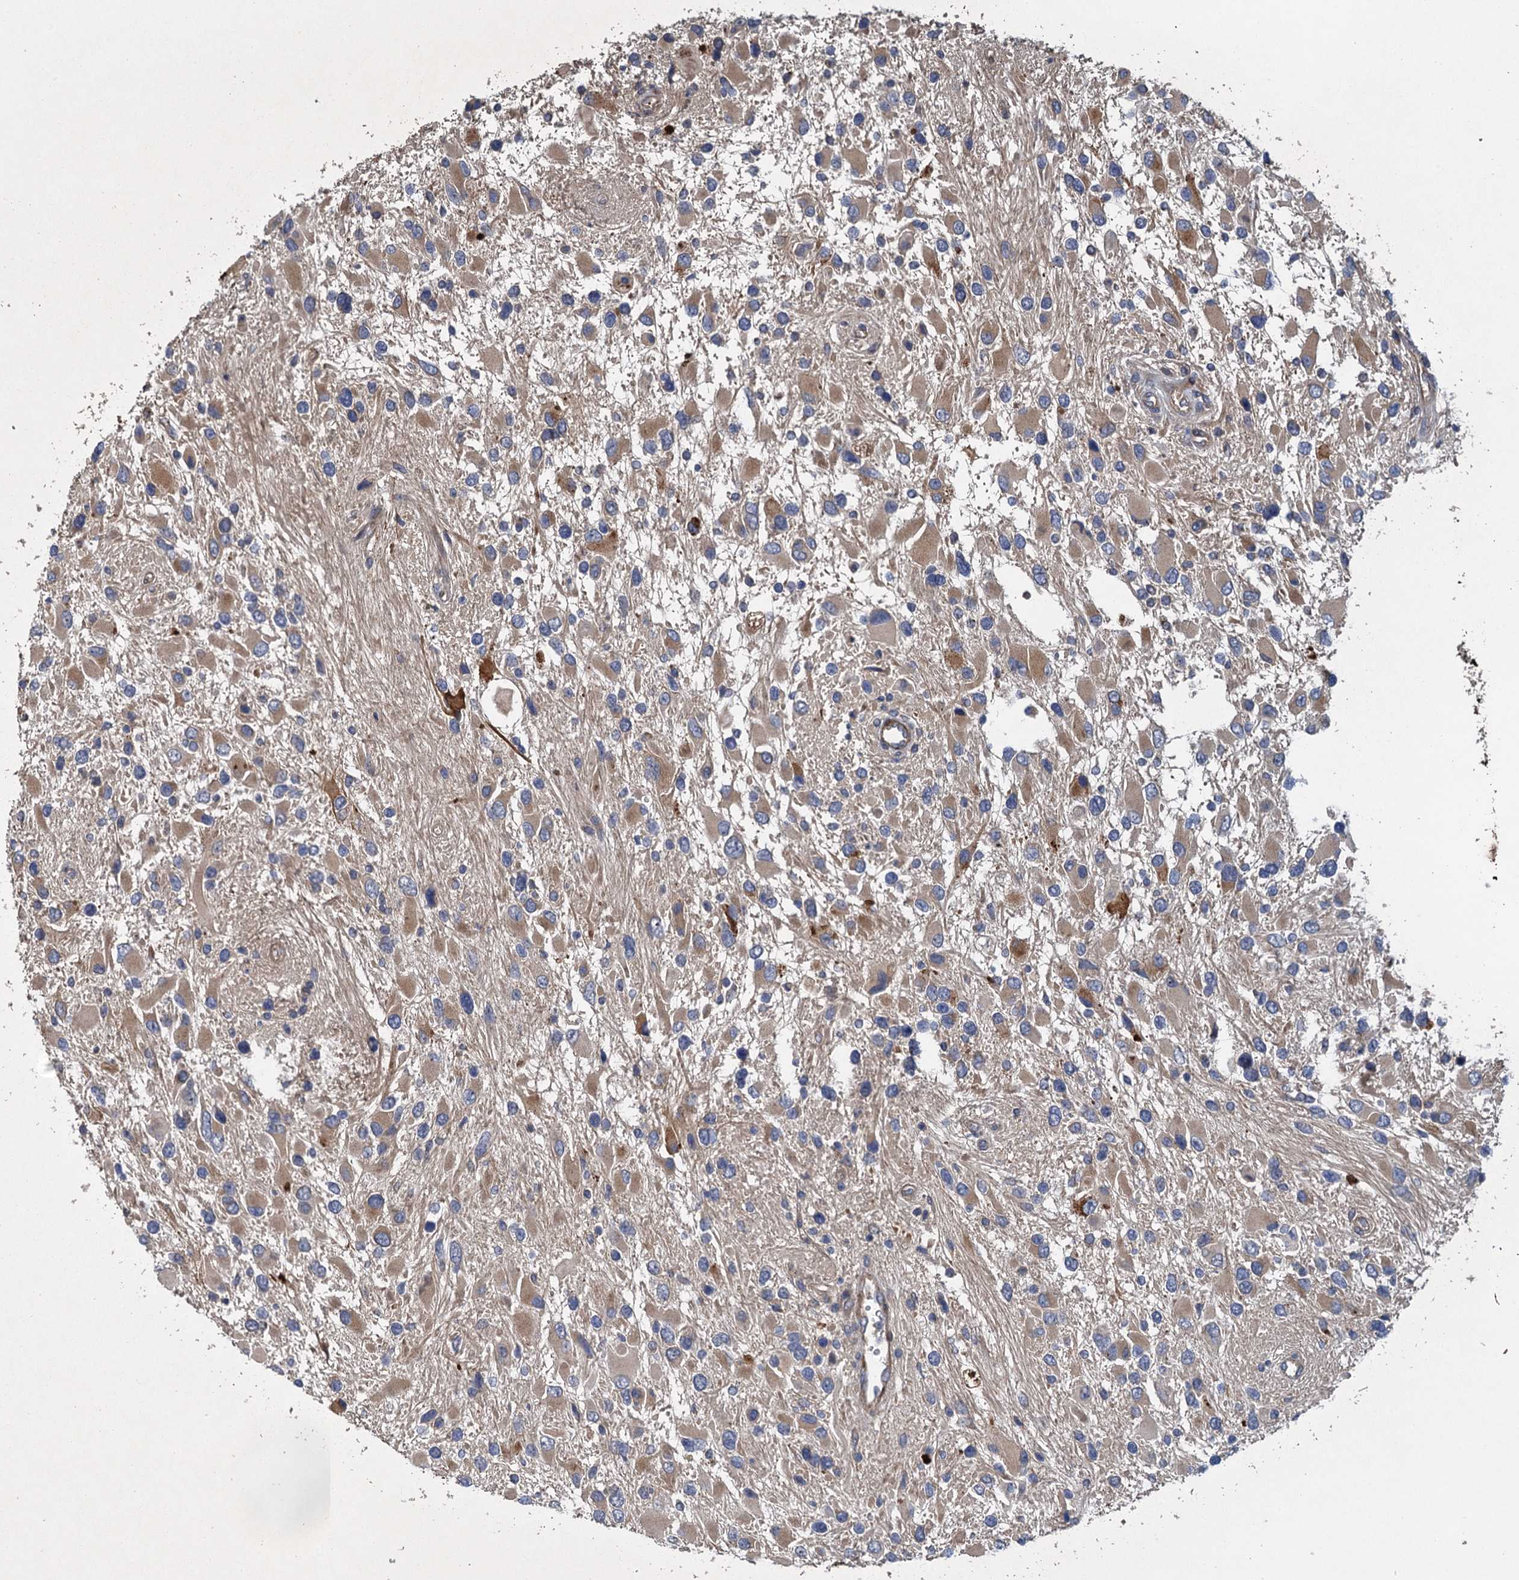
{"staining": {"intensity": "moderate", "quantity": ">75%", "location": "cytoplasmic/membranous"}, "tissue": "glioma", "cell_type": "Tumor cells", "image_type": "cancer", "snomed": [{"axis": "morphology", "description": "Glioma, malignant, High grade"}, {"axis": "topography", "description": "Brain"}], "caption": "Moderate cytoplasmic/membranous expression for a protein is present in about >75% of tumor cells of glioma using immunohistochemistry (IHC).", "gene": "MEAK7", "patient": {"sex": "male", "age": 53}}